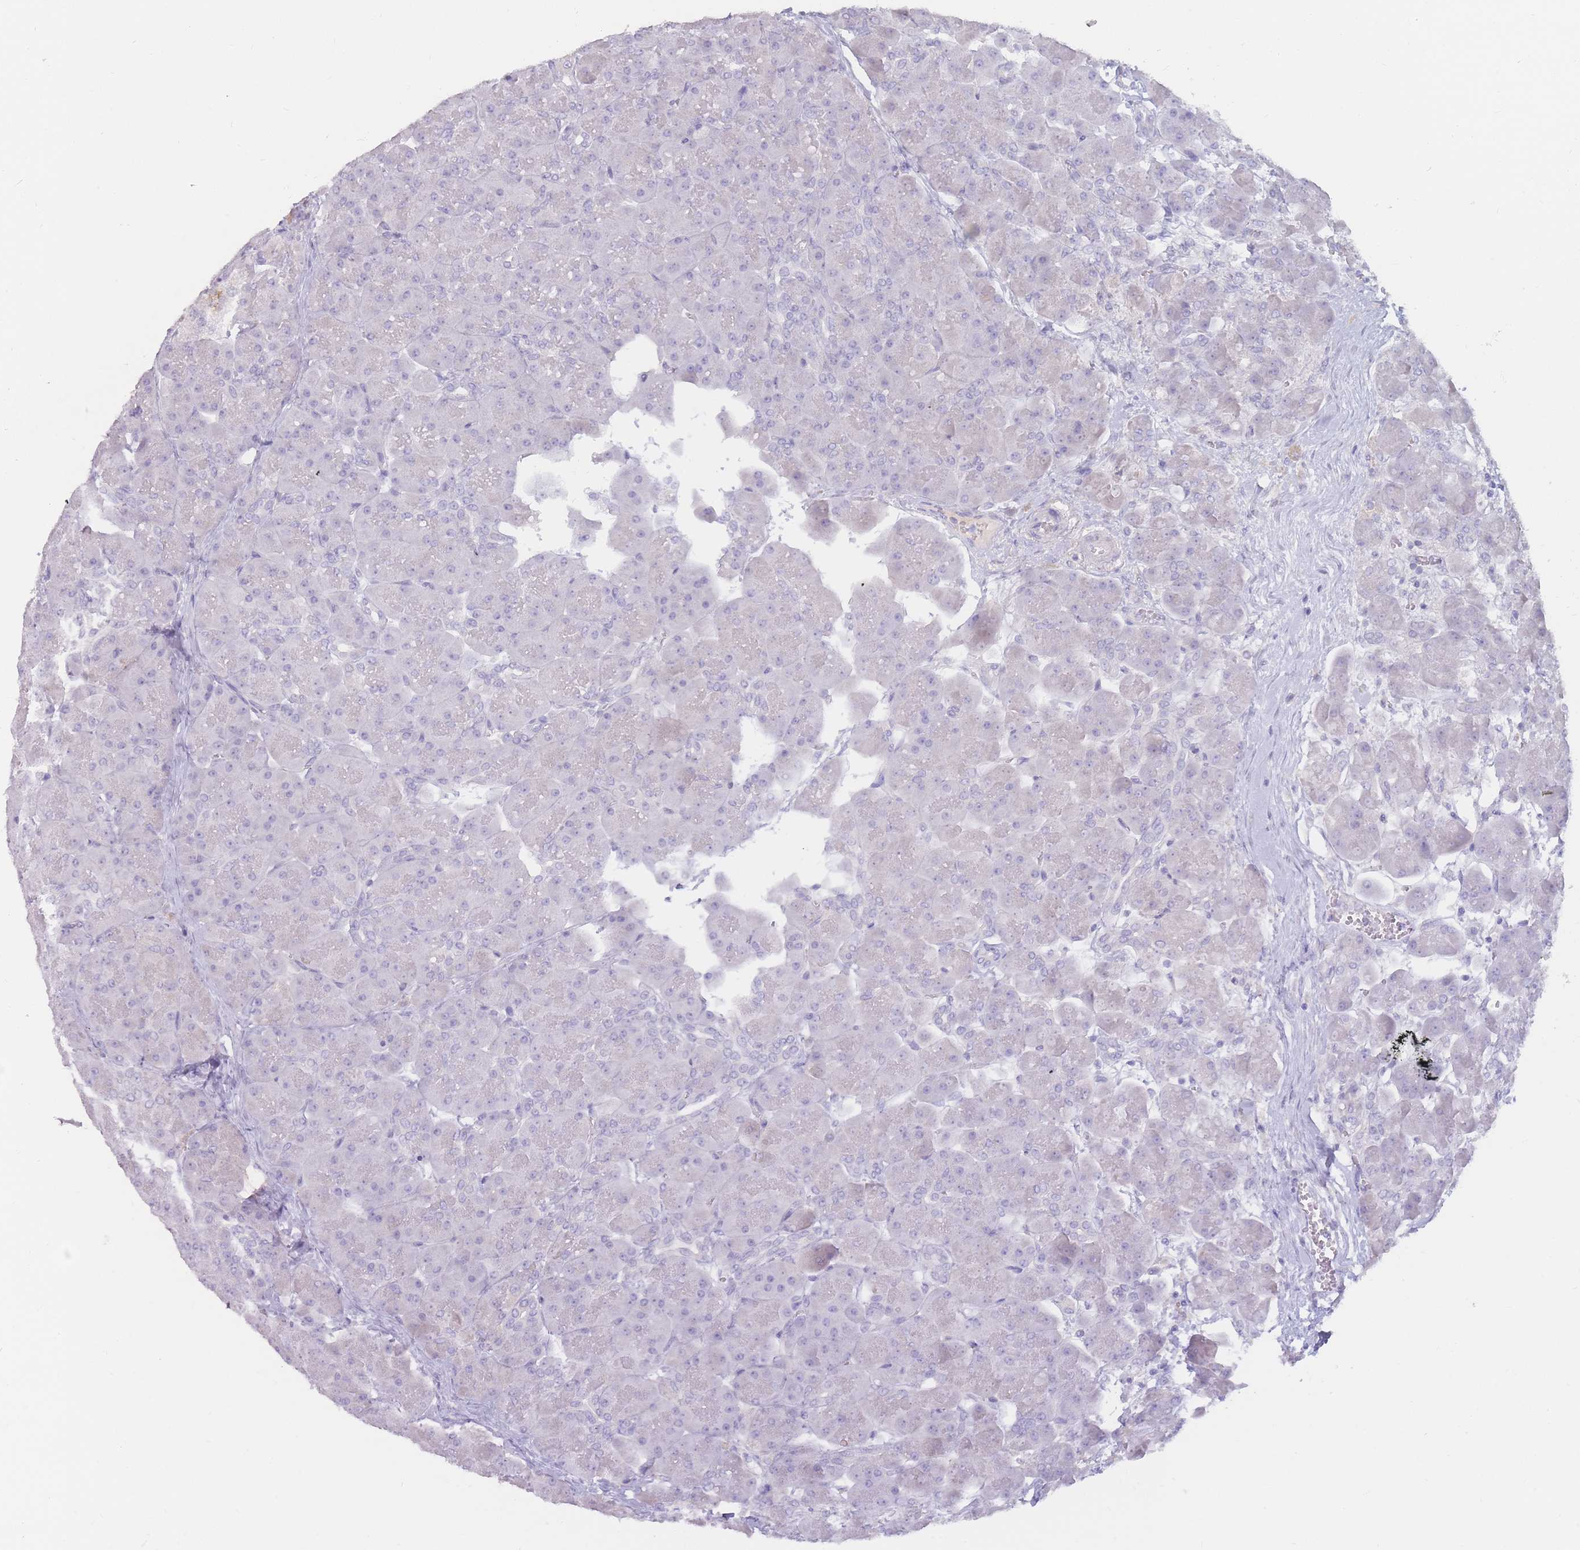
{"staining": {"intensity": "negative", "quantity": "none", "location": "none"}, "tissue": "pancreas", "cell_type": "Exocrine glandular cells", "image_type": "normal", "snomed": [{"axis": "morphology", "description": "Normal tissue, NOS"}, {"axis": "topography", "description": "Pancreas"}], "caption": "The micrograph shows no significant staining in exocrine glandular cells of pancreas.", "gene": "PRG4", "patient": {"sex": "male", "age": 66}}